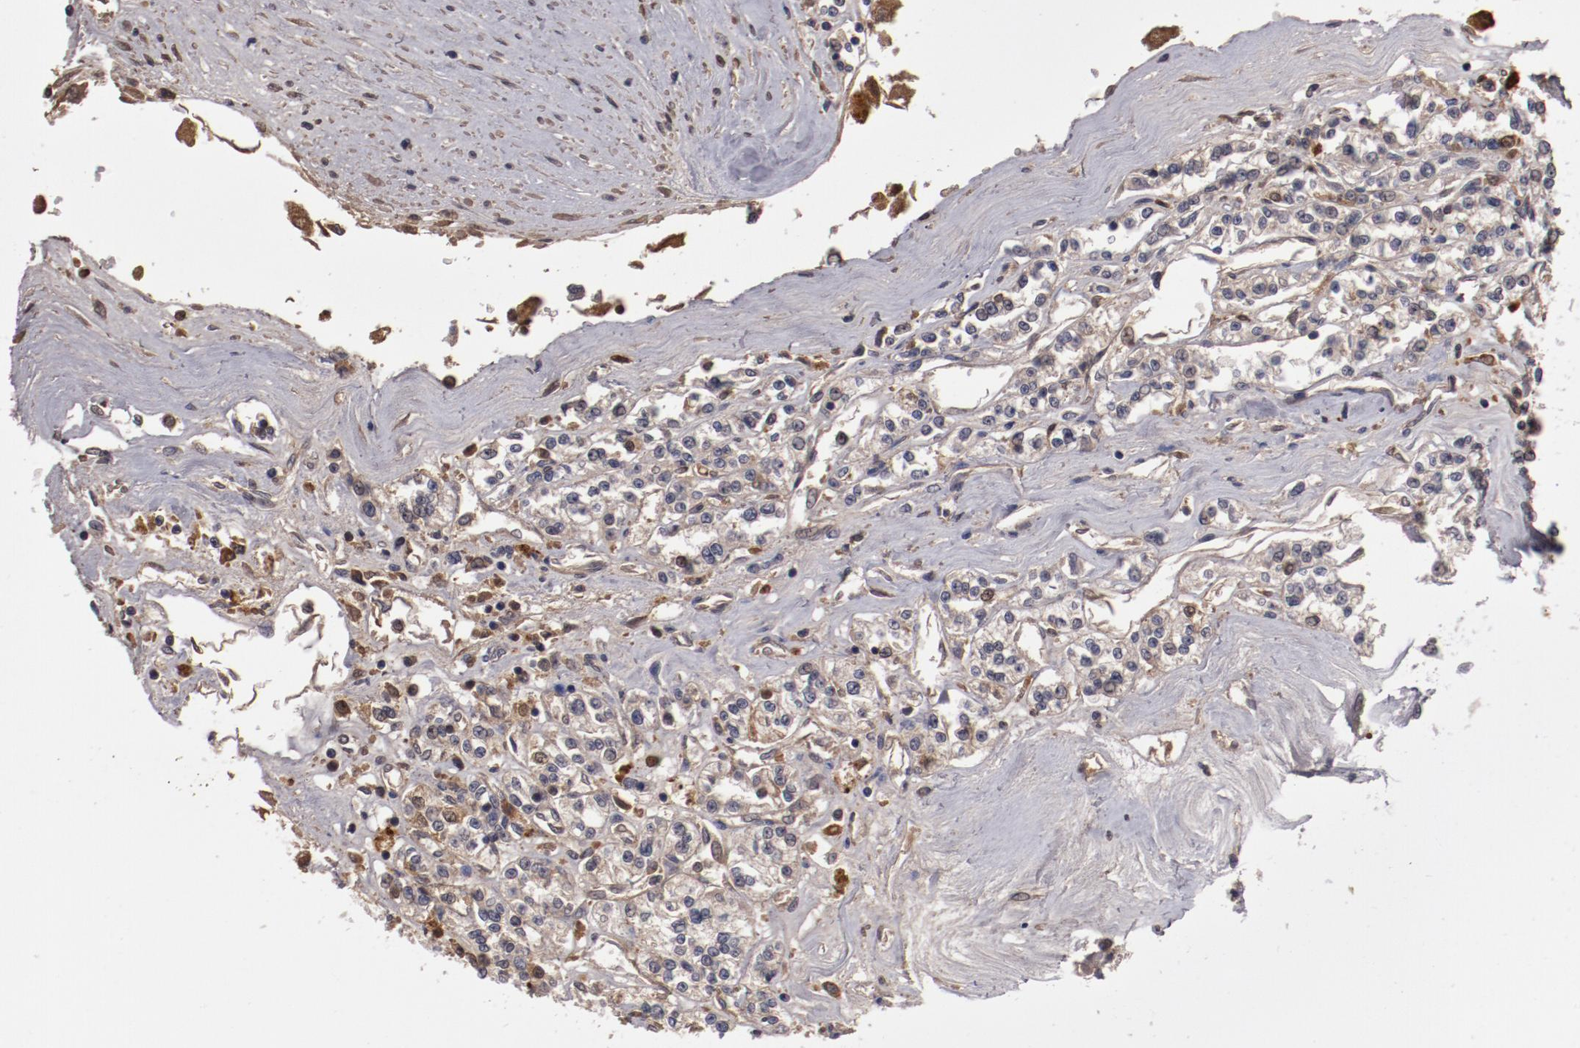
{"staining": {"intensity": "moderate", "quantity": "25%-75%", "location": "cytoplasmic/membranous"}, "tissue": "renal cancer", "cell_type": "Tumor cells", "image_type": "cancer", "snomed": [{"axis": "morphology", "description": "Adenocarcinoma, NOS"}, {"axis": "topography", "description": "Kidney"}], "caption": "Tumor cells exhibit medium levels of moderate cytoplasmic/membranous staining in approximately 25%-75% of cells in human renal adenocarcinoma.", "gene": "CP", "patient": {"sex": "female", "age": 76}}